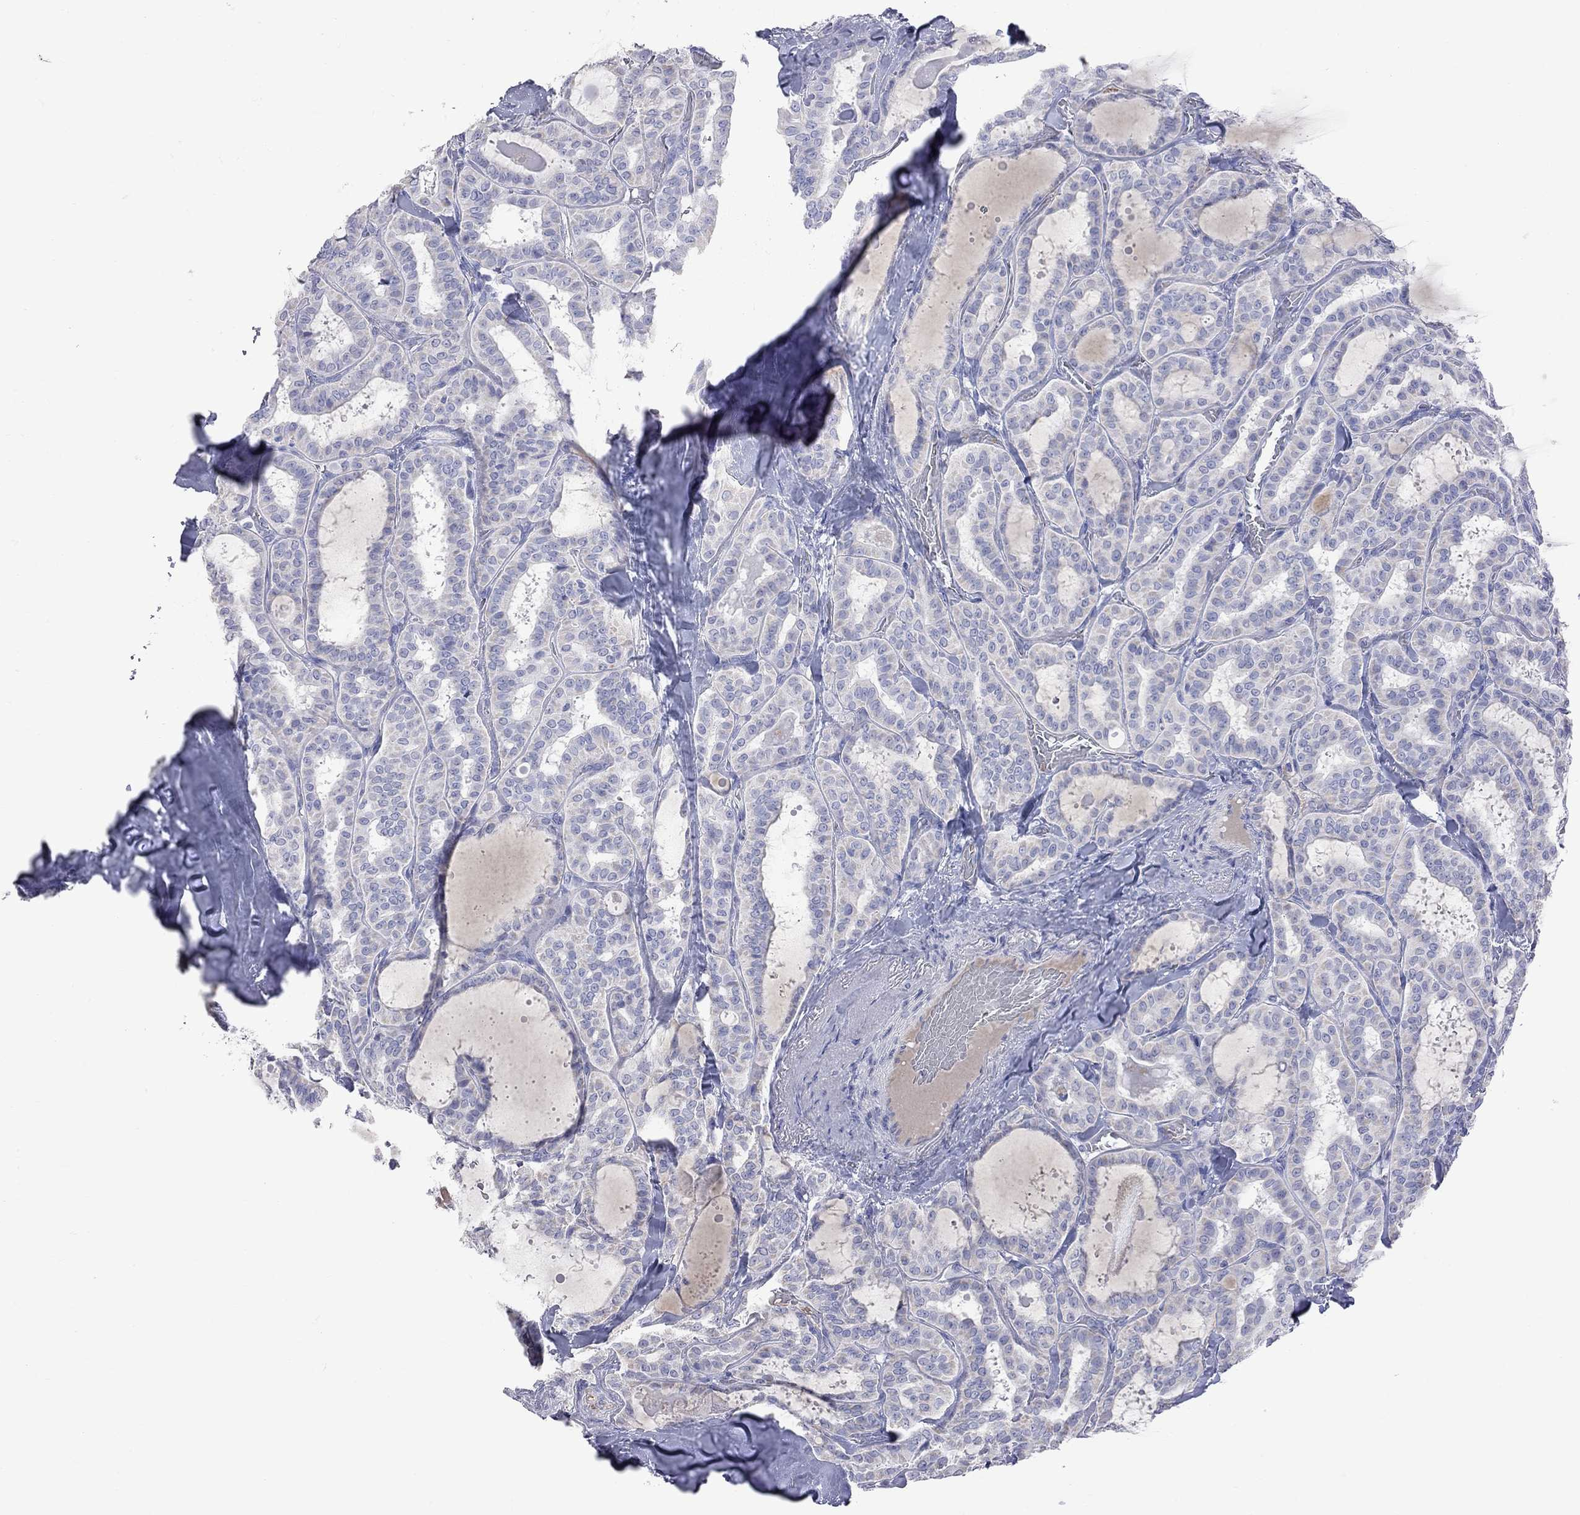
{"staining": {"intensity": "negative", "quantity": "none", "location": "none"}, "tissue": "thyroid cancer", "cell_type": "Tumor cells", "image_type": "cancer", "snomed": [{"axis": "morphology", "description": "Papillary adenocarcinoma, NOS"}, {"axis": "topography", "description": "Thyroid gland"}], "caption": "DAB (3,3'-diaminobenzidine) immunohistochemical staining of thyroid papillary adenocarcinoma displays no significant positivity in tumor cells.", "gene": "KCND2", "patient": {"sex": "female", "age": 39}}